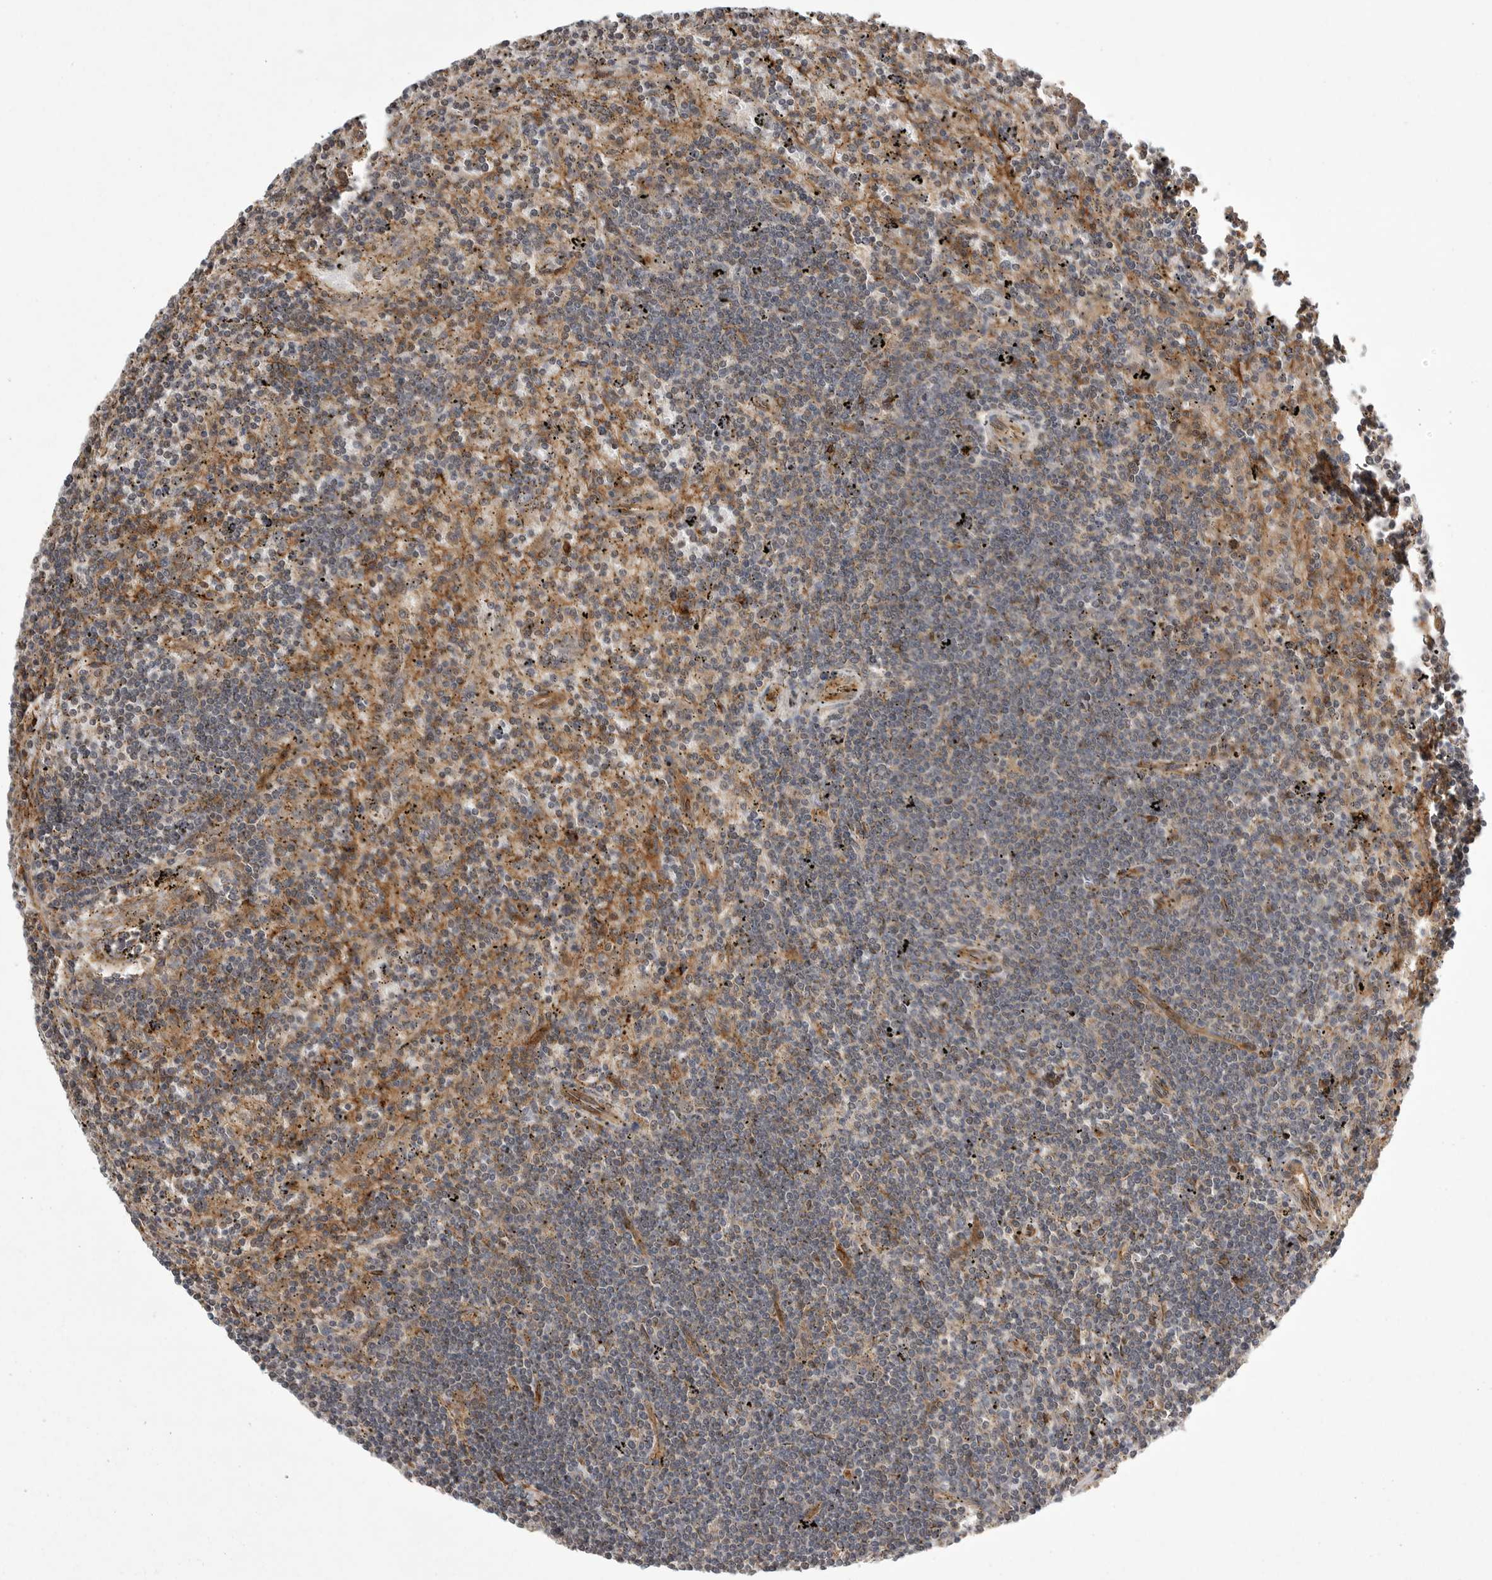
{"staining": {"intensity": "negative", "quantity": "none", "location": "none"}, "tissue": "lymphoma", "cell_type": "Tumor cells", "image_type": "cancer", "snomed": [{"axis": "morphology", "description": "Malignant lymphoma, non-Hodgkin's type, Low grade"}, {"axis": "topography", "description": "Spleen"}], "caption": "This is an immunohistochemistry micrograph of human lymphoma. There is no positivity in tumor cells.", "gene": "NECTIN1", "patient": {"sex": "male", "age": 76}}